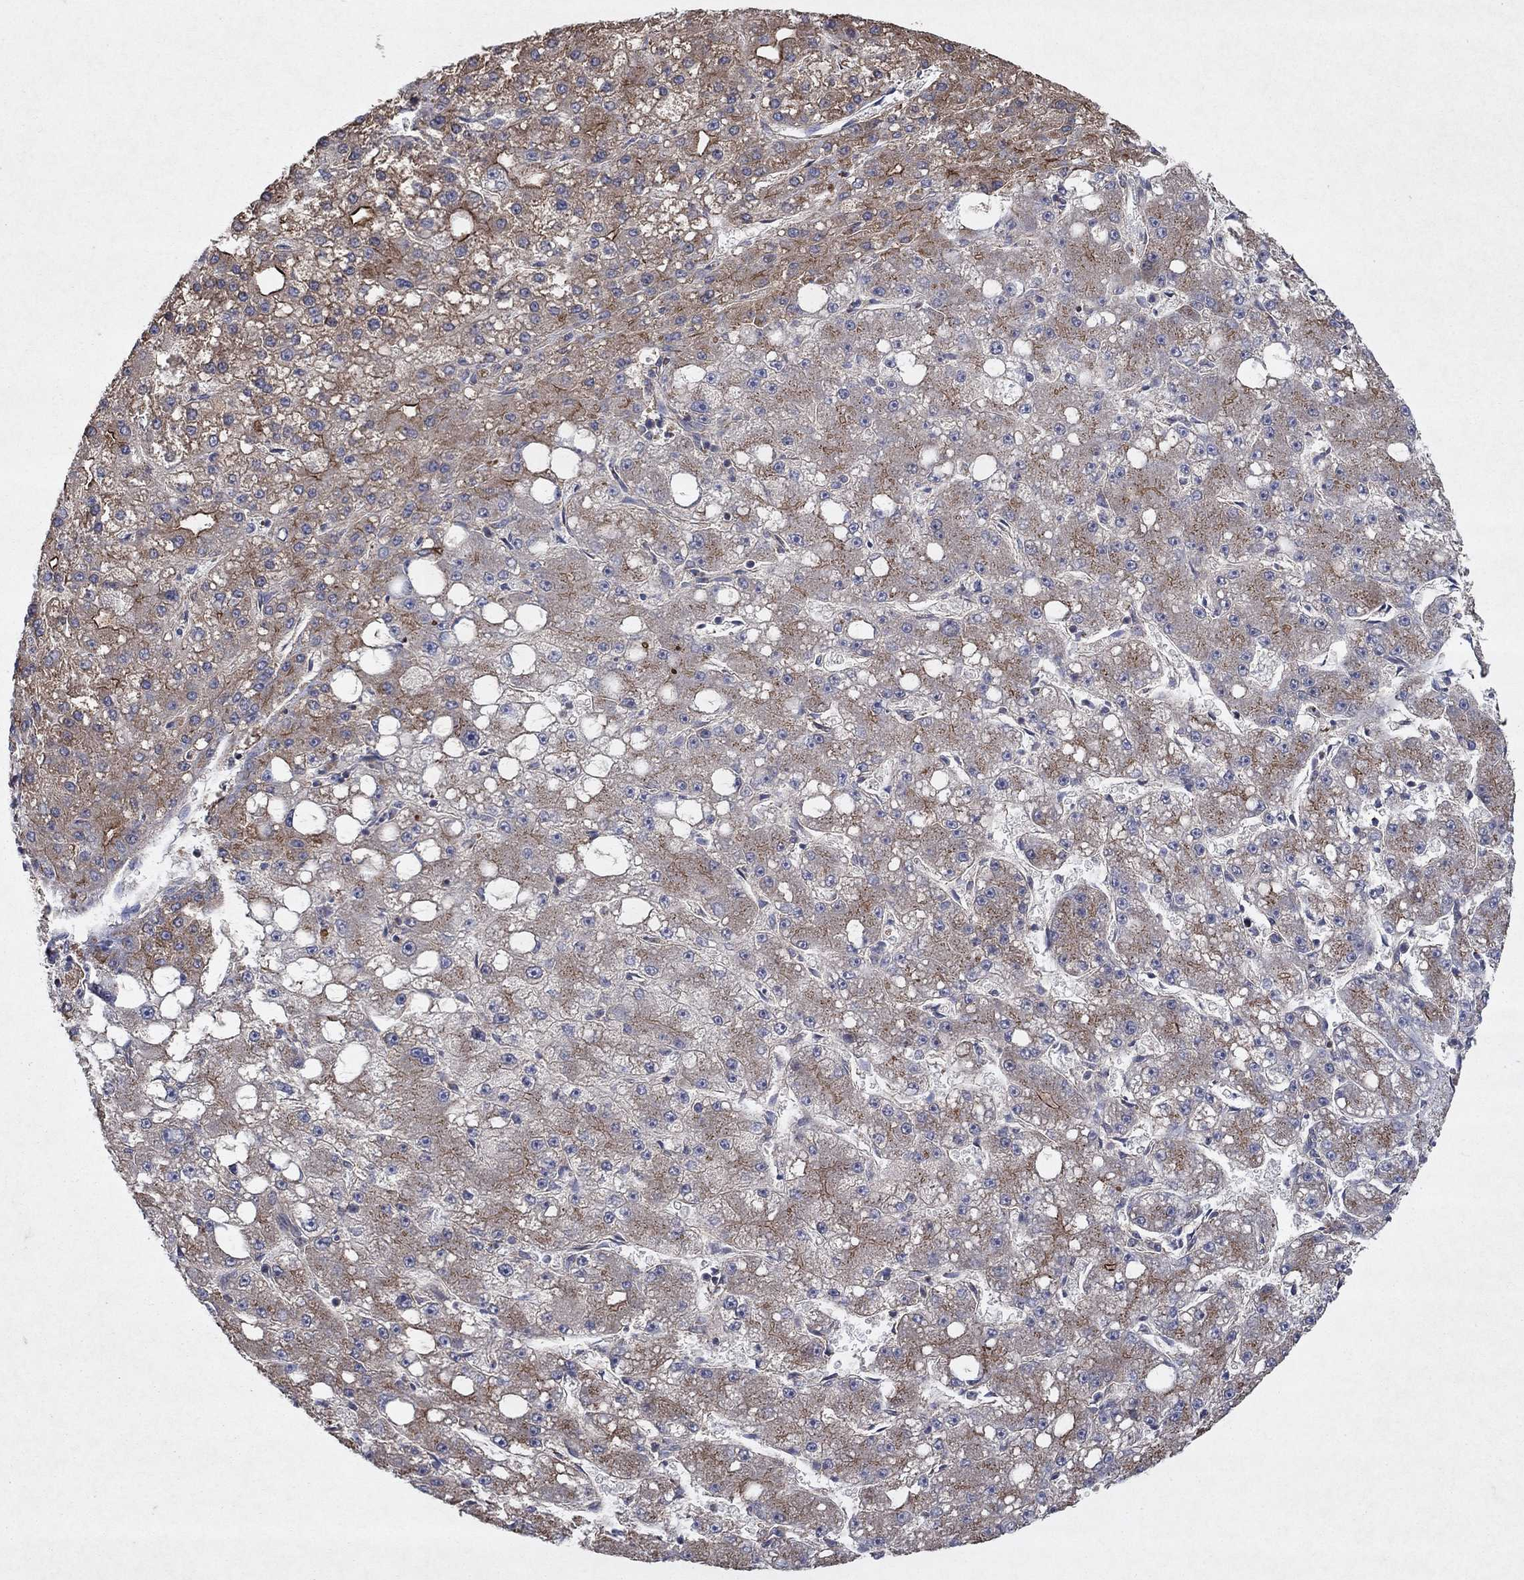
{"staining": {"intensity": "moderate", "quantity": "25%-75%", "location": "cytoplasmic/membranous"}, "tissue": "liver cancer", "cell_type": "Tumor cells", "image_type": "cancer", "snomed": [{"axis": "morphology", "description": "Carcinoma, Hepatocellular, NOS"}, {"axis": "topography", "description": "Liver"}], "caption": "A histopathology image of liver hepatocellular carcinoma stained for a protein reveals moderate cytoplasmic/membranous brown staining in tumor cells. The staining was performed using DAB (3,3'-diaminobenzidine) to visualize the protein expression in brown, while the nuclei were stained in blue with hematoxylin (Magnification: 20x).", "gene": "FRG1", "patient": {"sex": "male", "age": 67}}